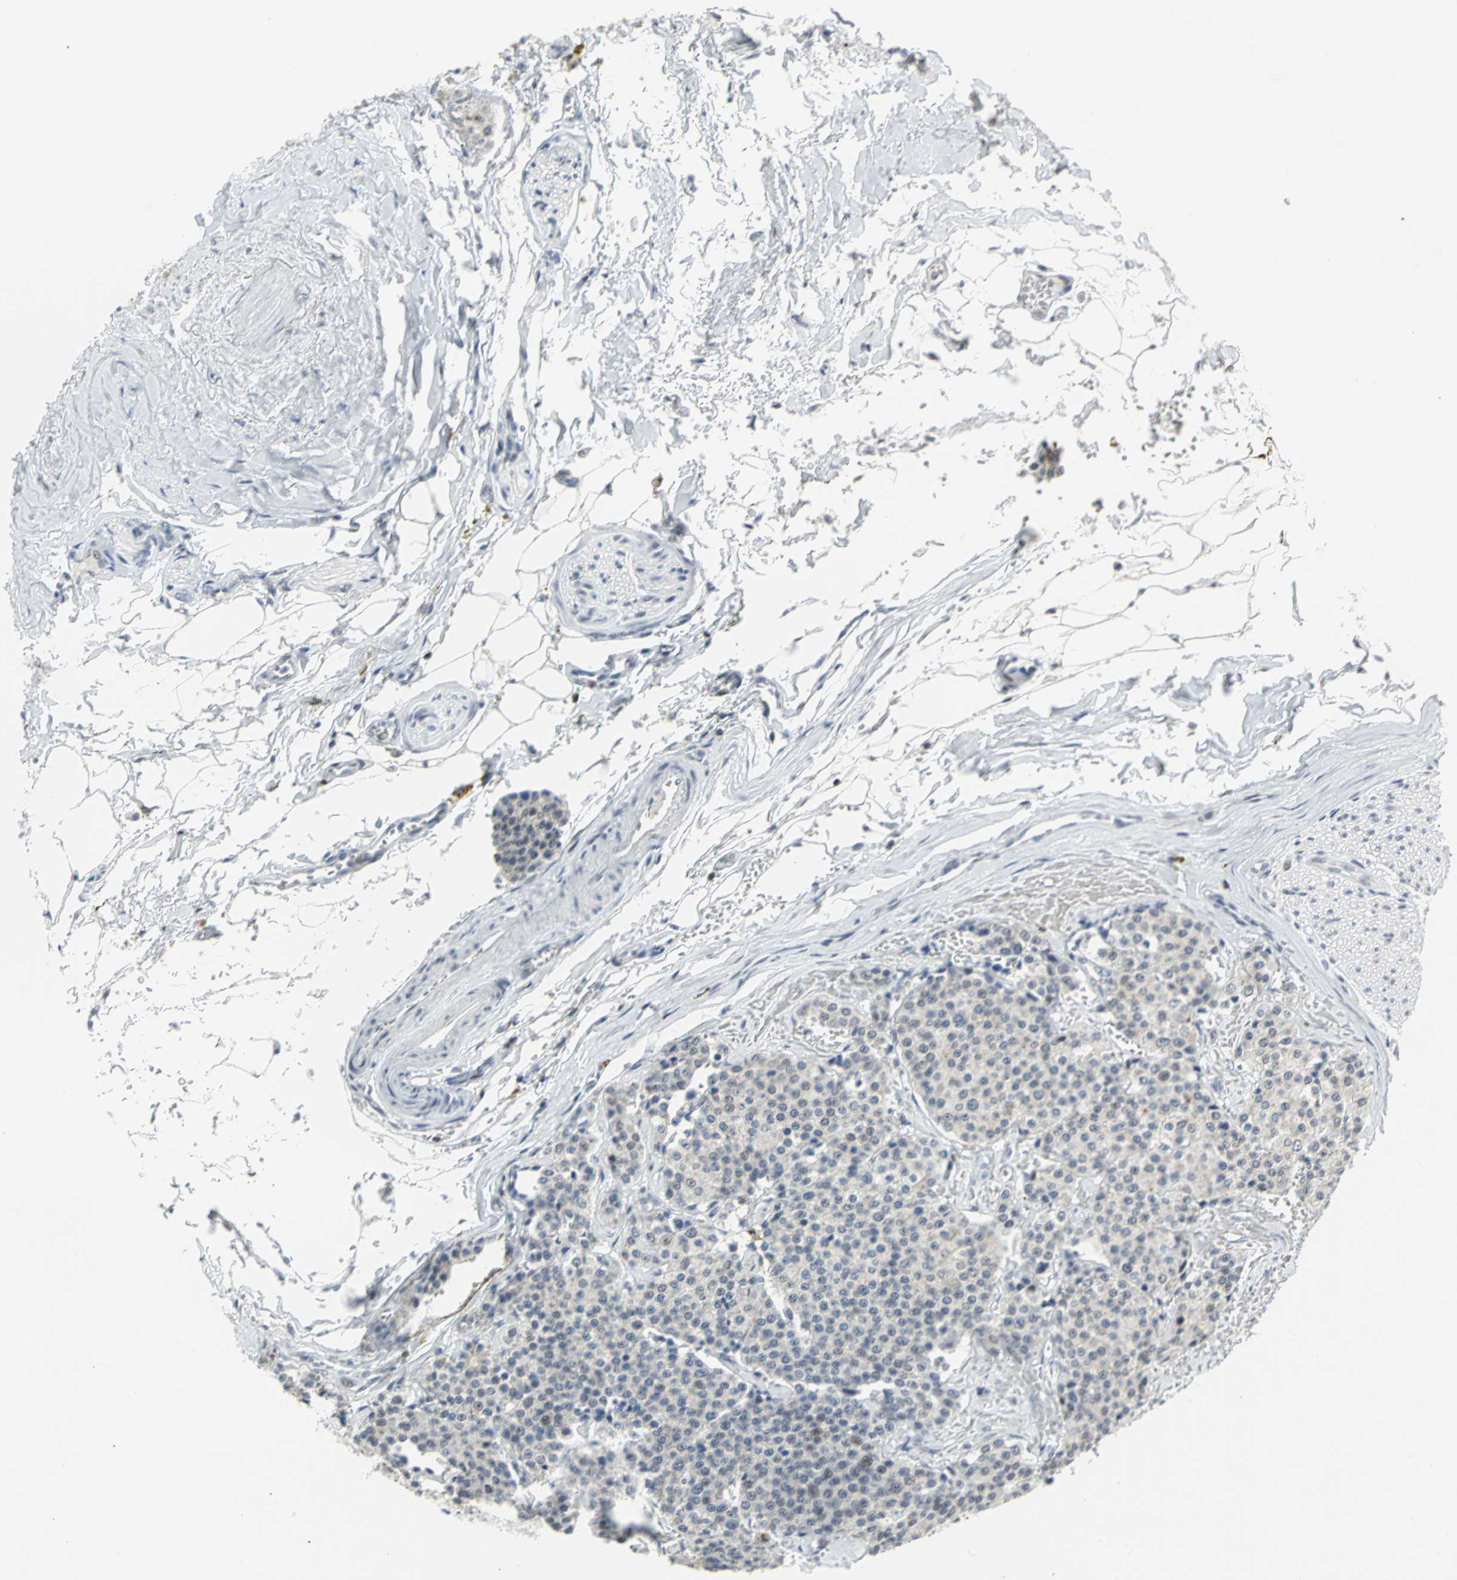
{"staining": {"intensity": "weak", "quantity": "<25%", "location": "nuclear"}, "tissue": "carcinoid", "cell_type": "Tumor cells", "image_type": "cancer", "snomed": [{"axis": "morphology", "description": "Carcinoid, malignant, NOS"}, {"axis": "topography", "description": "Colon"}], "caption": "IHC photomicrograph of neoplastic tissue: carcinoid stained with DAB displays no significant protein staining in tumor cells.", "gene": "RPA1", "patient": {"sex": "female", "age": 61}}